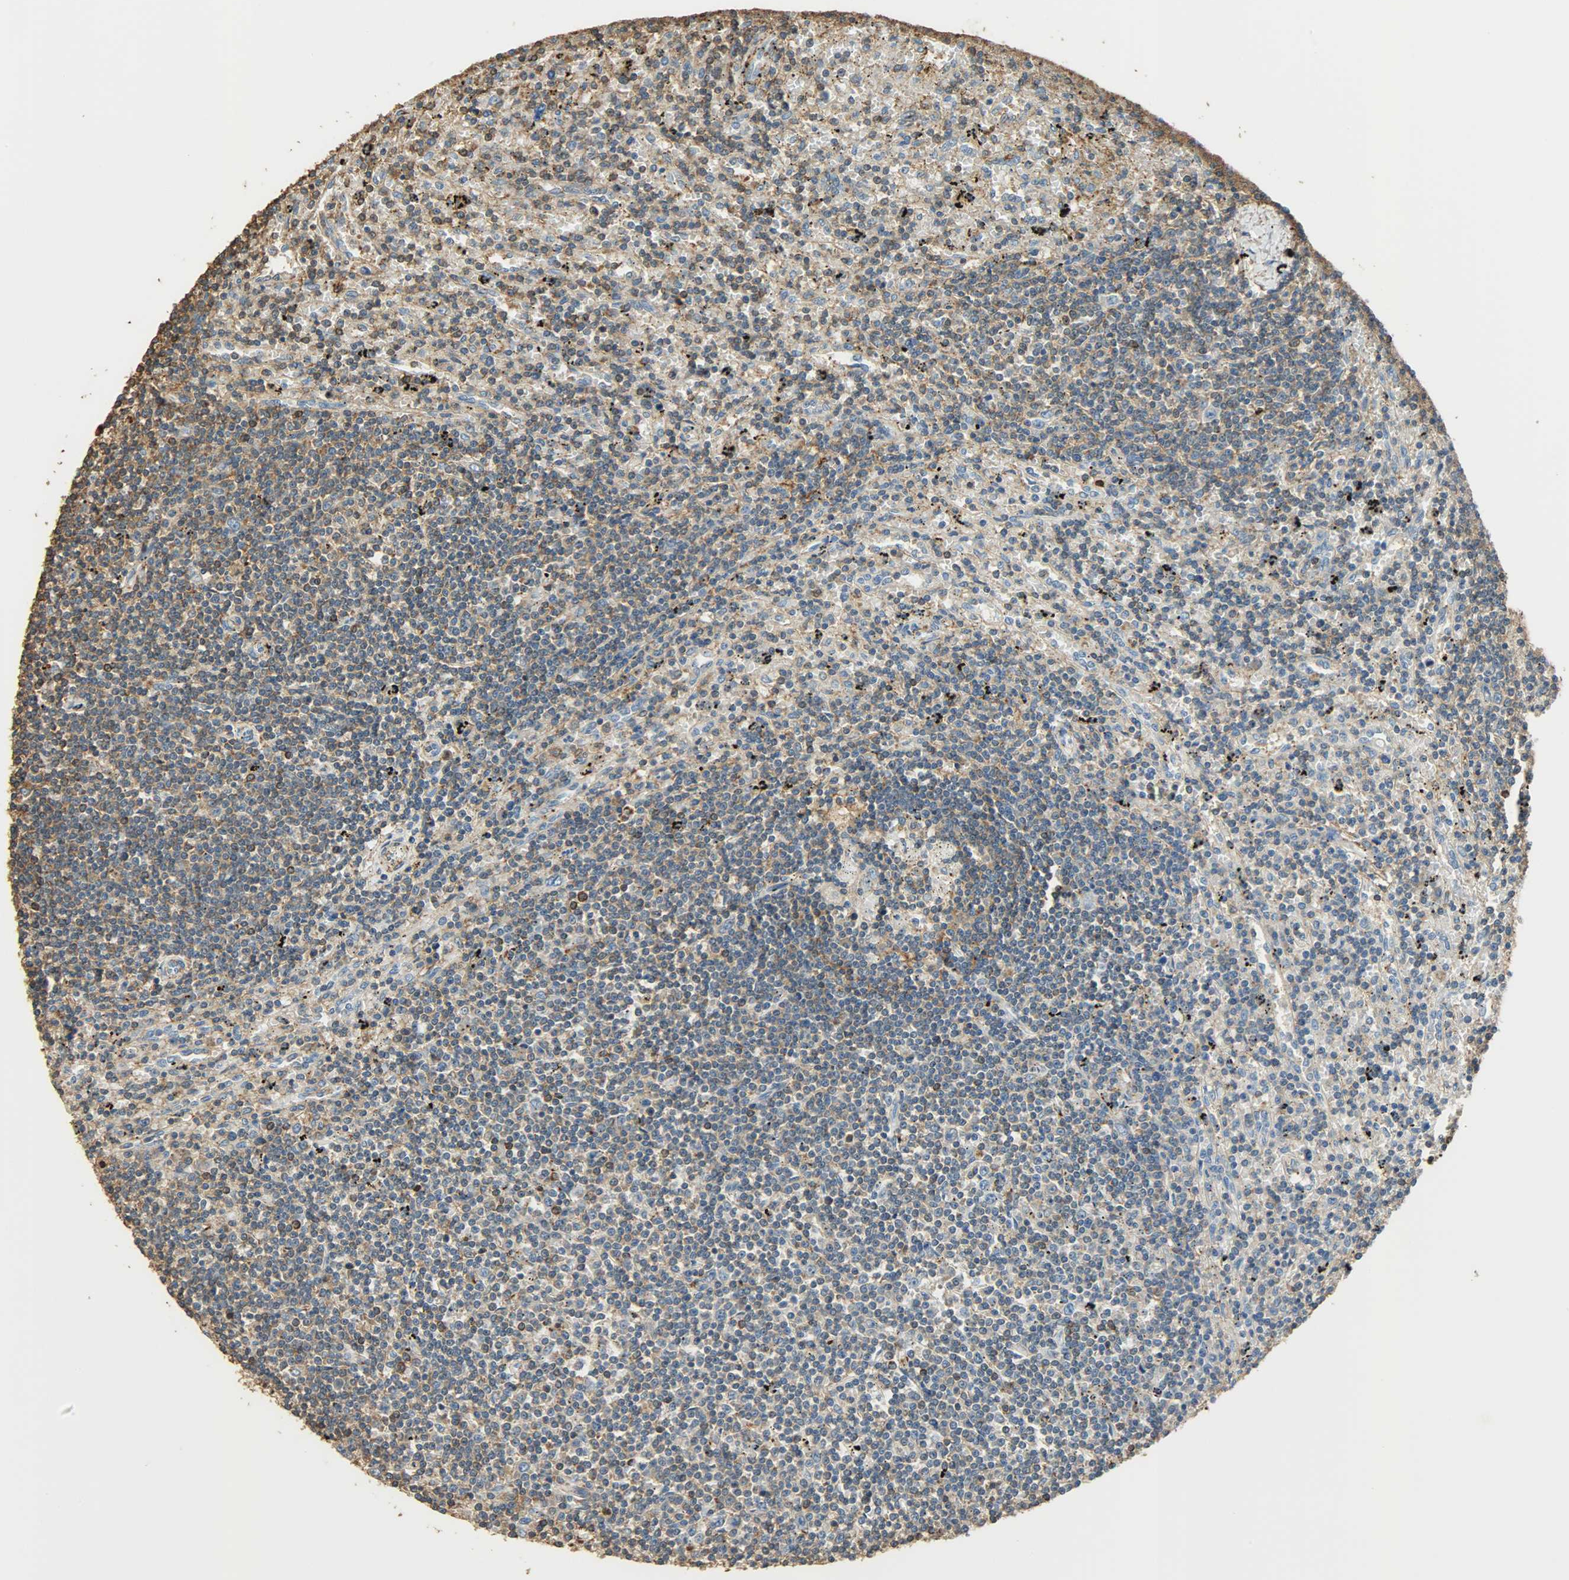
{"staining": {"intensity": "moderate", "quantity": "<25%", "location": "cytoplasmic/membranous"}, "tissue": "lymphoma", "cell_type": "Tumor cells", "image_type": "cancer", "snomed": [{"axis": "morphology", "description": "Malignant lymphoma, non-Hodgkin's type, Low grade"}, {"axis": "topography", "description": "Spleen"}], "caption": "A low amount of moderate cytoplasmic/membranous expression is seen in about <25% of tumor cells in lymphoma tissue.", "gene": "ANXA6", "patient": {"sex": "male", "age": 76}}